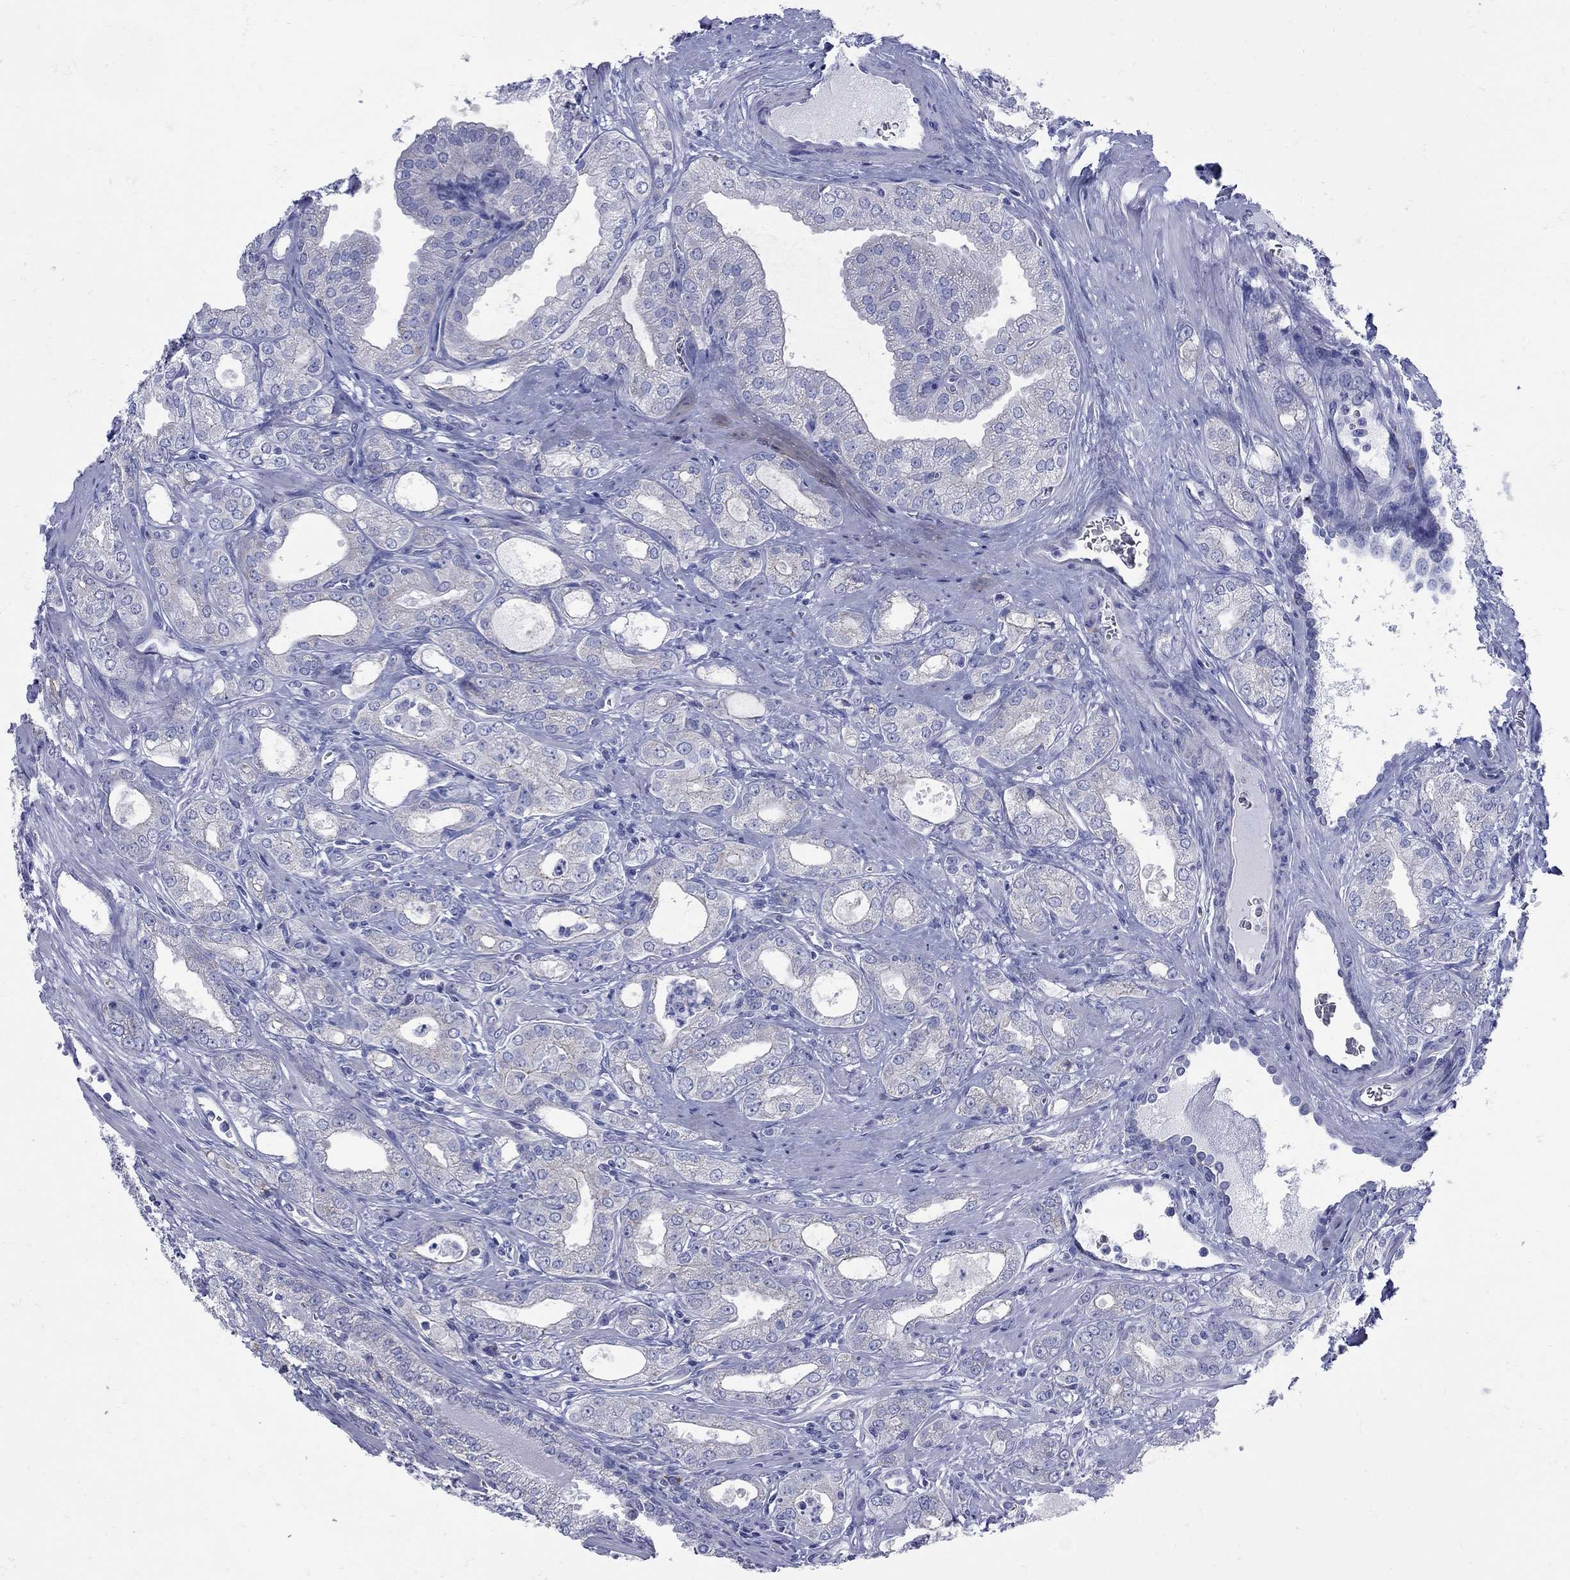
{"staining": {"intensity": "weak", "quantity": "<25%", "location": "cytoplasmic/membranous"}, "tissue": "prostate cancer", "cell_type": "Tumor cells", "image_type": "cancer", "snomed": [{"axis": "morphology", "description": "Adenocarcinoma, NOS"}, {"axis": "morphology", "description": "Adenocarcinoma, High grade"}, {"axis": "topography", "description": "Prostate"}], "caption": "Adenocarcinoma (high-grade) (prostate) stained for a protein using immunohistochemistry (IHC) exhibits no positivity tumor cells.", "gene": "PDZD3", "patient": {"sex": "male", "age": 70}}